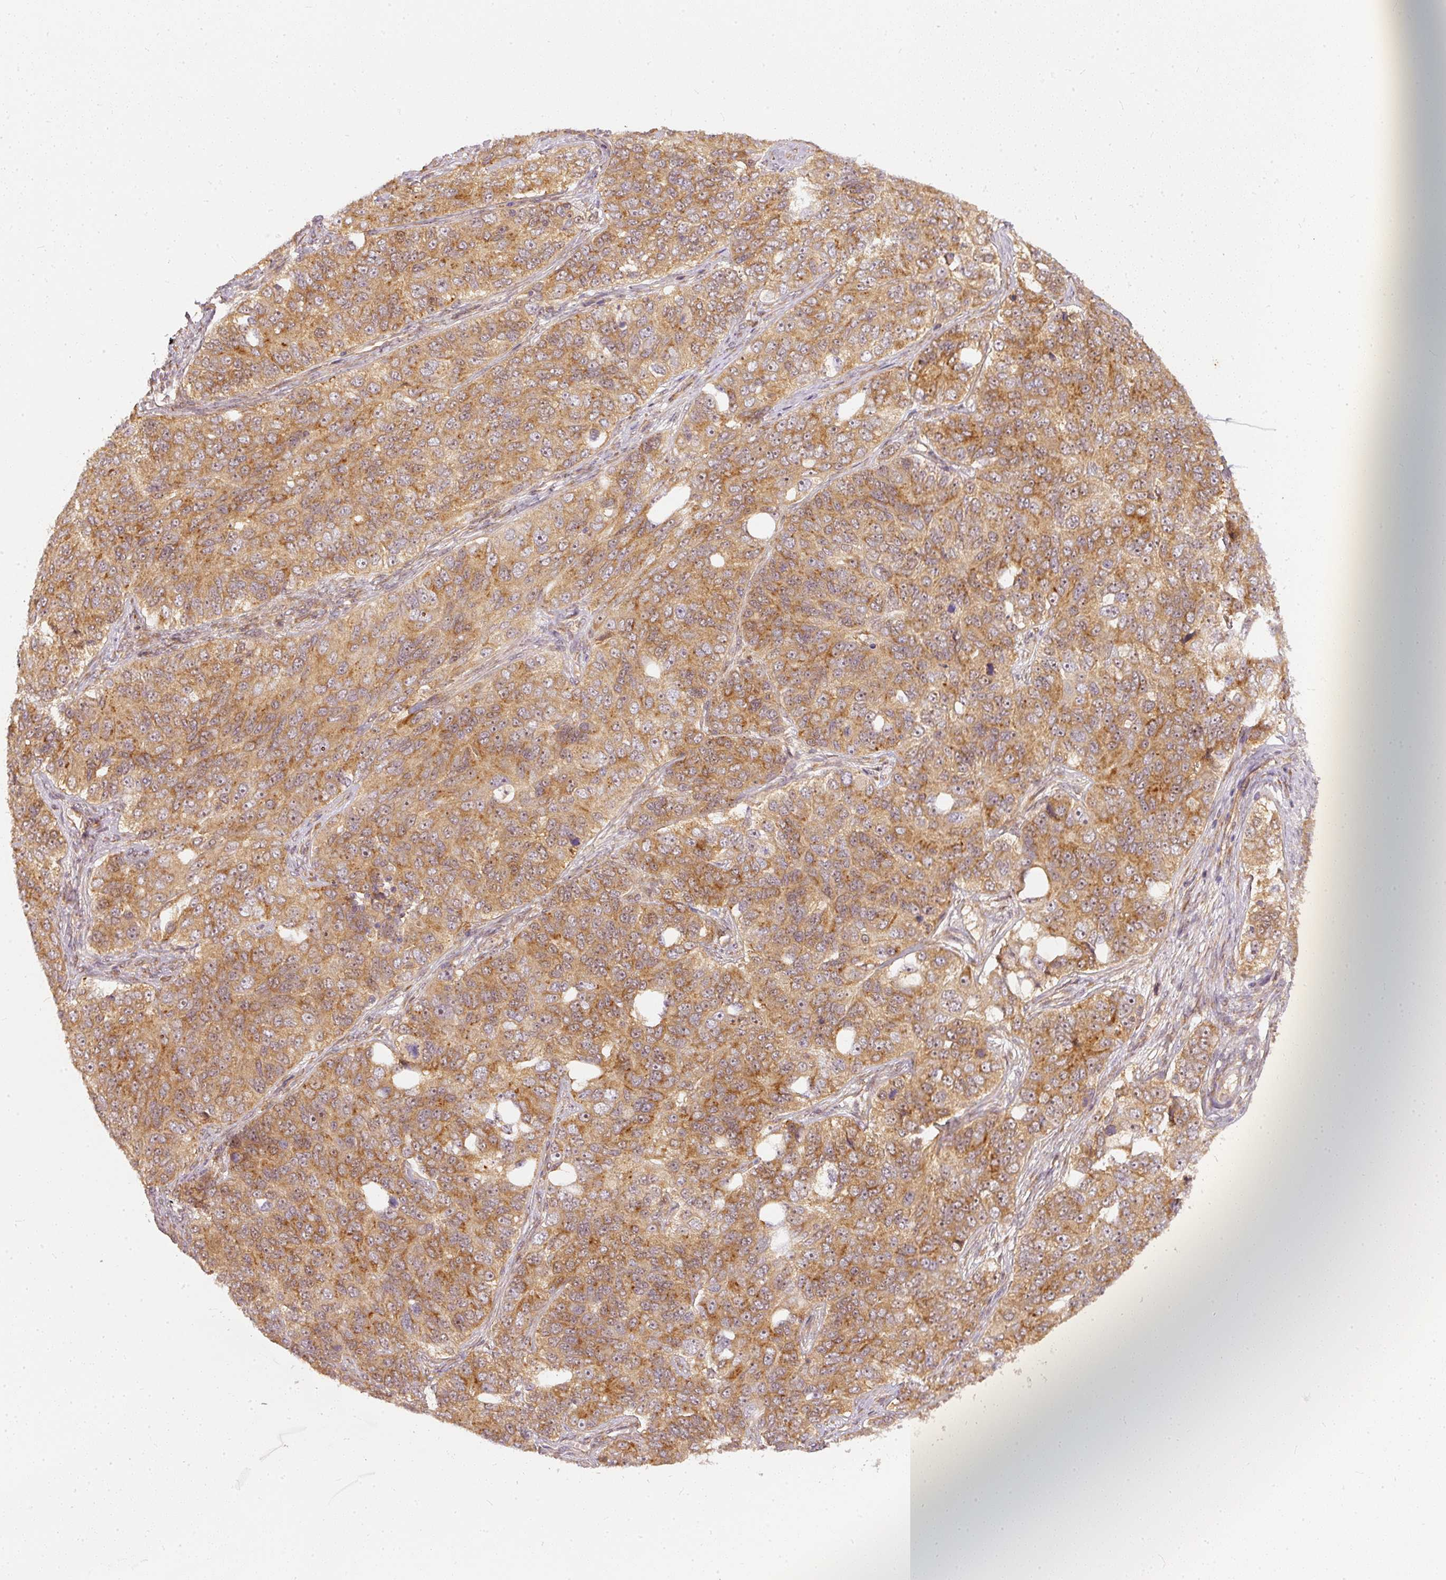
{"staining": {"intensity": "moderate", "quantity": ">75%", "location": "cytoplasmic/membranous,nuclear"}, "tissue": "ovarian cancer", "cell_type": "Tumor cells", "image_type": "cancer", "snomed": [{"axis": "morphology", "description": "Carcinoma, endometroid"}, {"axis": "topography", "description": "Ovary"}], "caption": "IHC of human endometroid carcinoma (ovarian) displays medium levels of moderate cytoplasmic/membranous and nuclear expression in approximately >75% of tumor cells. Nuclei are stained in blue.", "gene": "ZNF580", "patient": {"sex": "female", "age": 51}}